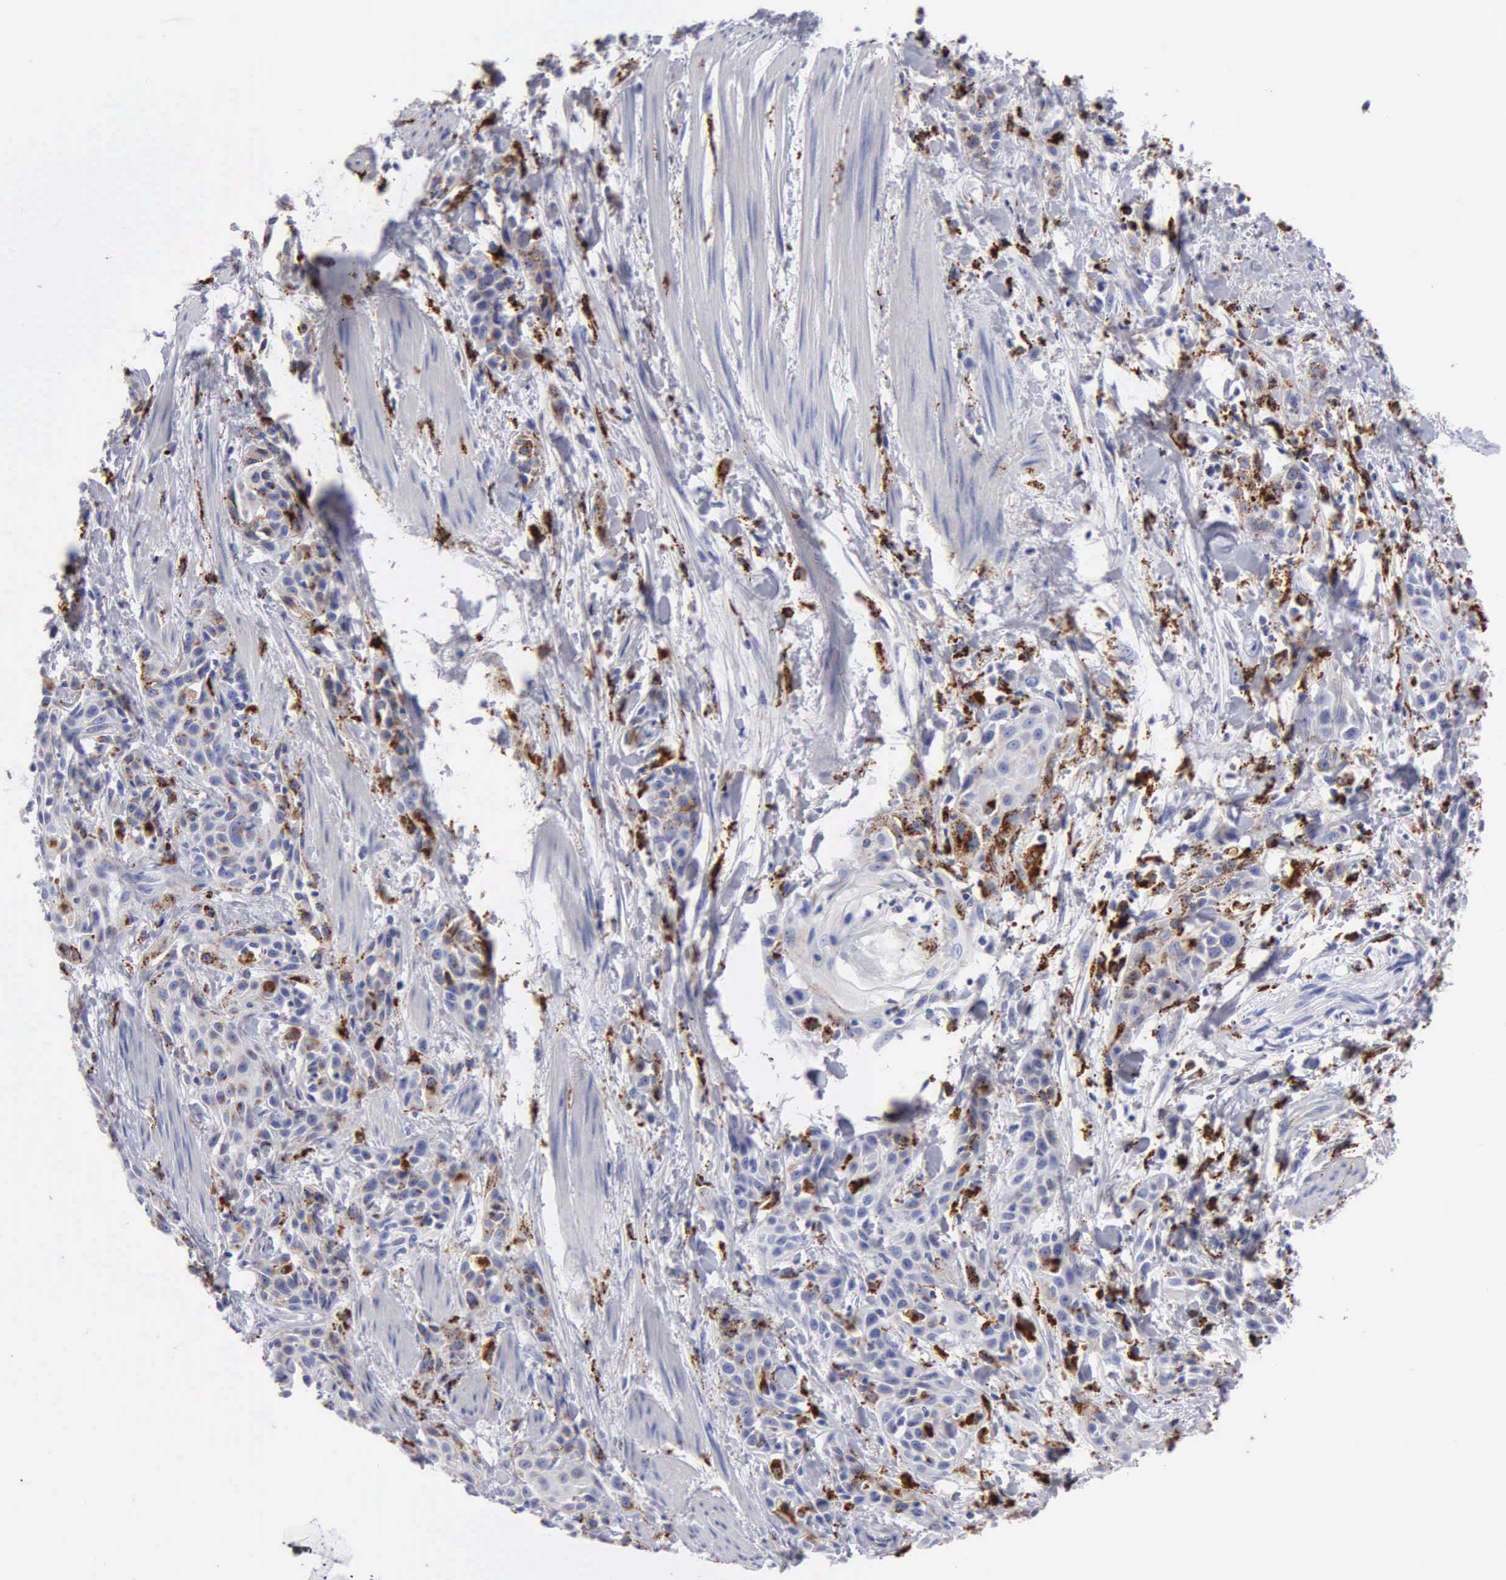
{"staining": {"intensity": "moderate", "quantity": "<25%", "location": "cytoplasmic/membranous"}, "tissue": "skin cancer", "cell_type": "Tumor cells", "image_type": "cancer", "snomed": [{"axis": "morphology", "description": "Squamous cell carcinoma, NOS"}, {"axis": "topography", "description": "Skin"}, {"axis": "topography", "description": "Anal"}], "caption": "Skin cancer (squamous cell carcinoma) was stained to show a protein in brown. There is low levels of moderate cytoplasmic/membranous positivity in about <25% of tumor cells. (DAB (3,3'-diaminobenzidine) IHC, brown staining for protein, blue staining for nuclei).", "gene": "CTSH", "patient": {"sex": "male", "age": 64}}